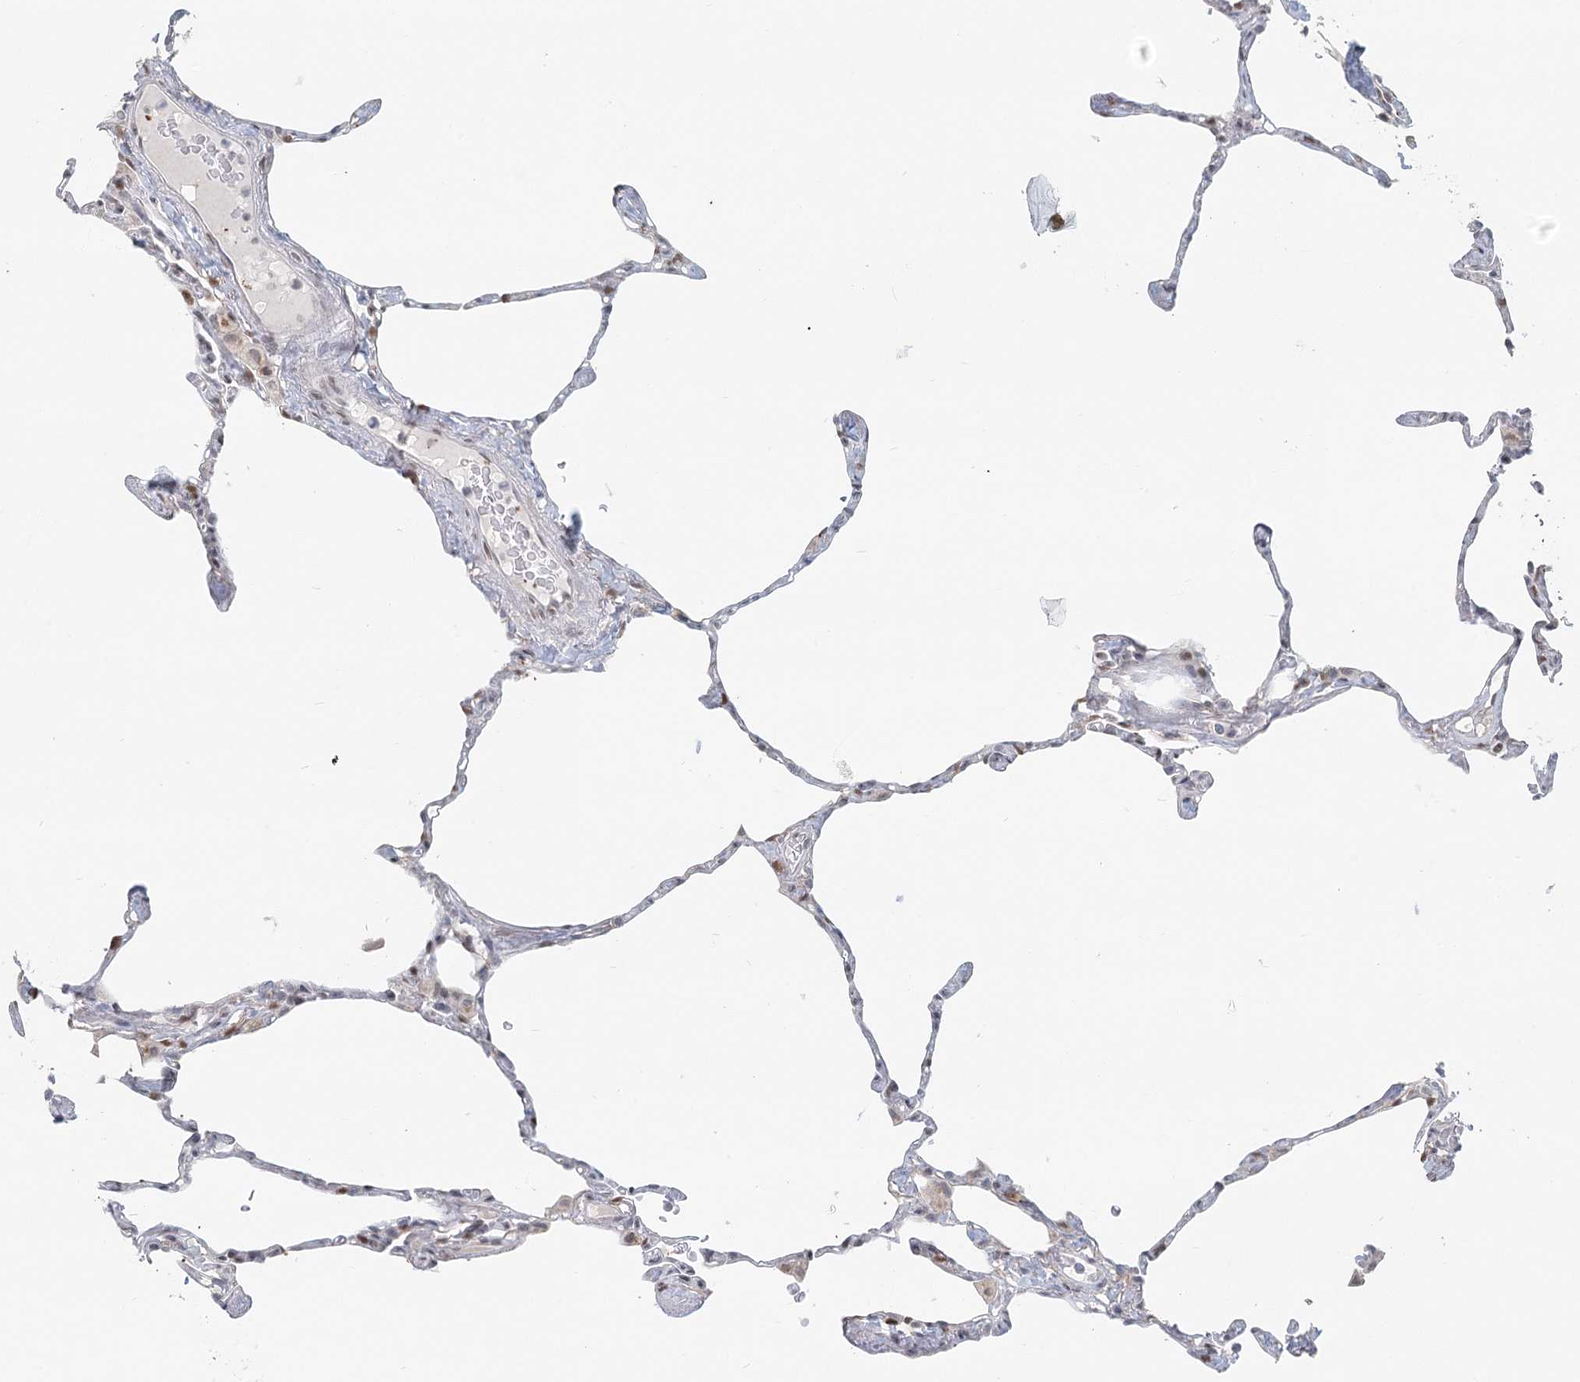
{"staining": {"intensity": "moderate", "quantity": "<25%", "location": "nuclear"}, "tissue": "lung", "cell_type": "Alveolar cells", "image_type": "normal", "snomed": [{"axis": "morphology", "description": "Normal tissue, NOS"}, {"axis": "topography", "description": "Lung"}], "caption": "This image reveals IHC staining of benign human lung, with low moderate nuclear expression in about <25% of alveolar cells.", "gene": "BNIP5", "patient": {"sex": "male", "age": 65}}